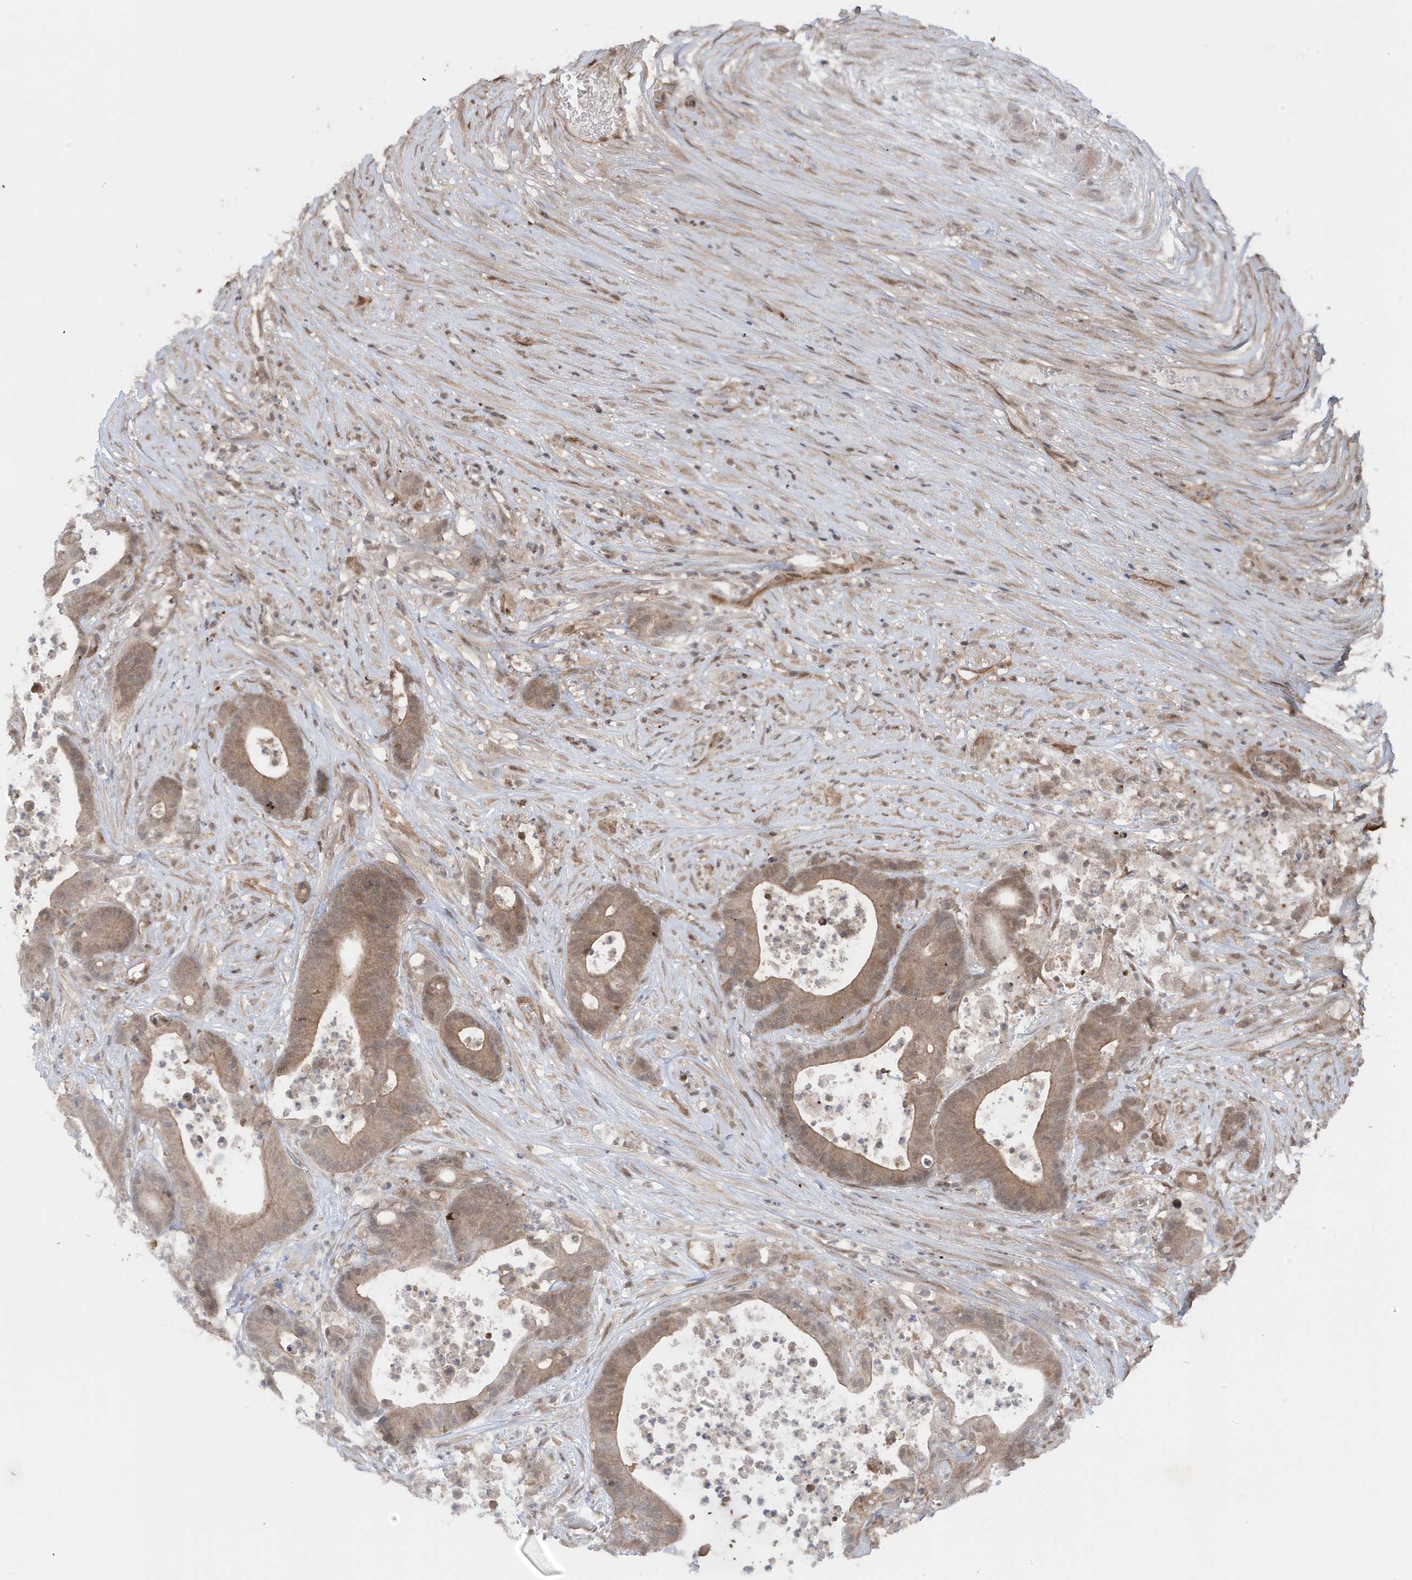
{"staining": {"intensity": "moderate", "quantity": ">75%", "location": "cytoplasmic/membranous"}, "tissue": "colorectal cancer", "cell_type": "Tumor cells", "image_type": "cancer", "snomed": [{"axis": "morphology", "description": "Adenocarcinoma, NOS"}, {"axis": "topography", "description": "Colon"}], "caption": "Colorectal adenocarcinoma stained for a protein (brown) demonstrates moderate cytoplasmic/membranous positive expression in approximately >75% of tumor cells.", "gene": "MAPK1IP1L", "patient": {"sex": "female", "age": 84}}